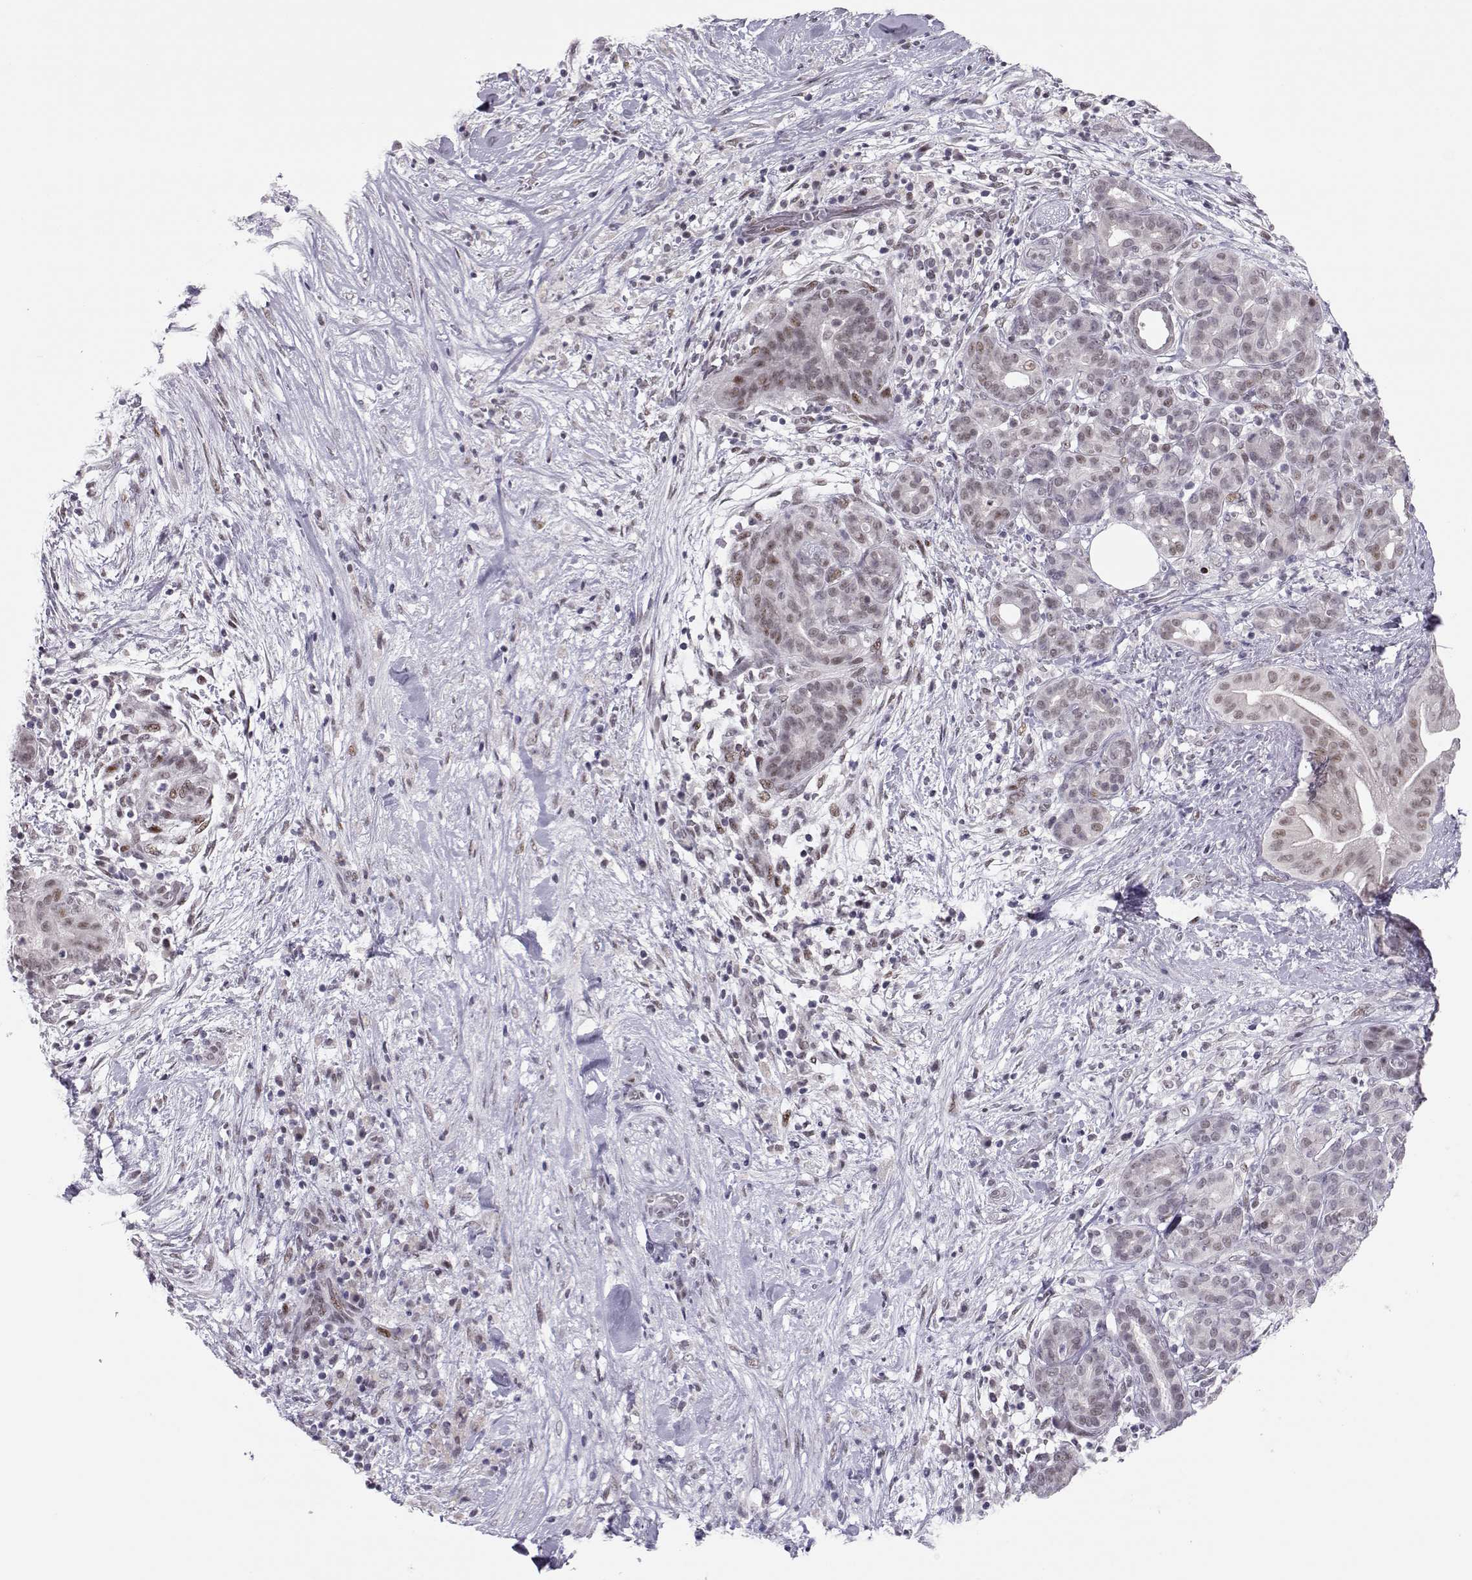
{"staining": {"intensity": "negative", "quantity": "none", "location": "none"}, "tissue": "pancreatic cancer", "cell_type": "Tumor cells", "image_type": "cancer", "snomed": [{"axis": "morphology", "description": "Adenocarcinoma, NOS"}, {"axis": "topography", "description": "Pancreas"}], "caption": "A high-resolution photomicrograph shows immunohistochemistry (IHC) staining of pancreatic adenocarcinoma, which exhibits no significant positivity in tumor cells.", "gene": "SIX6", "patient": {"sex": "male", "age": 44}}